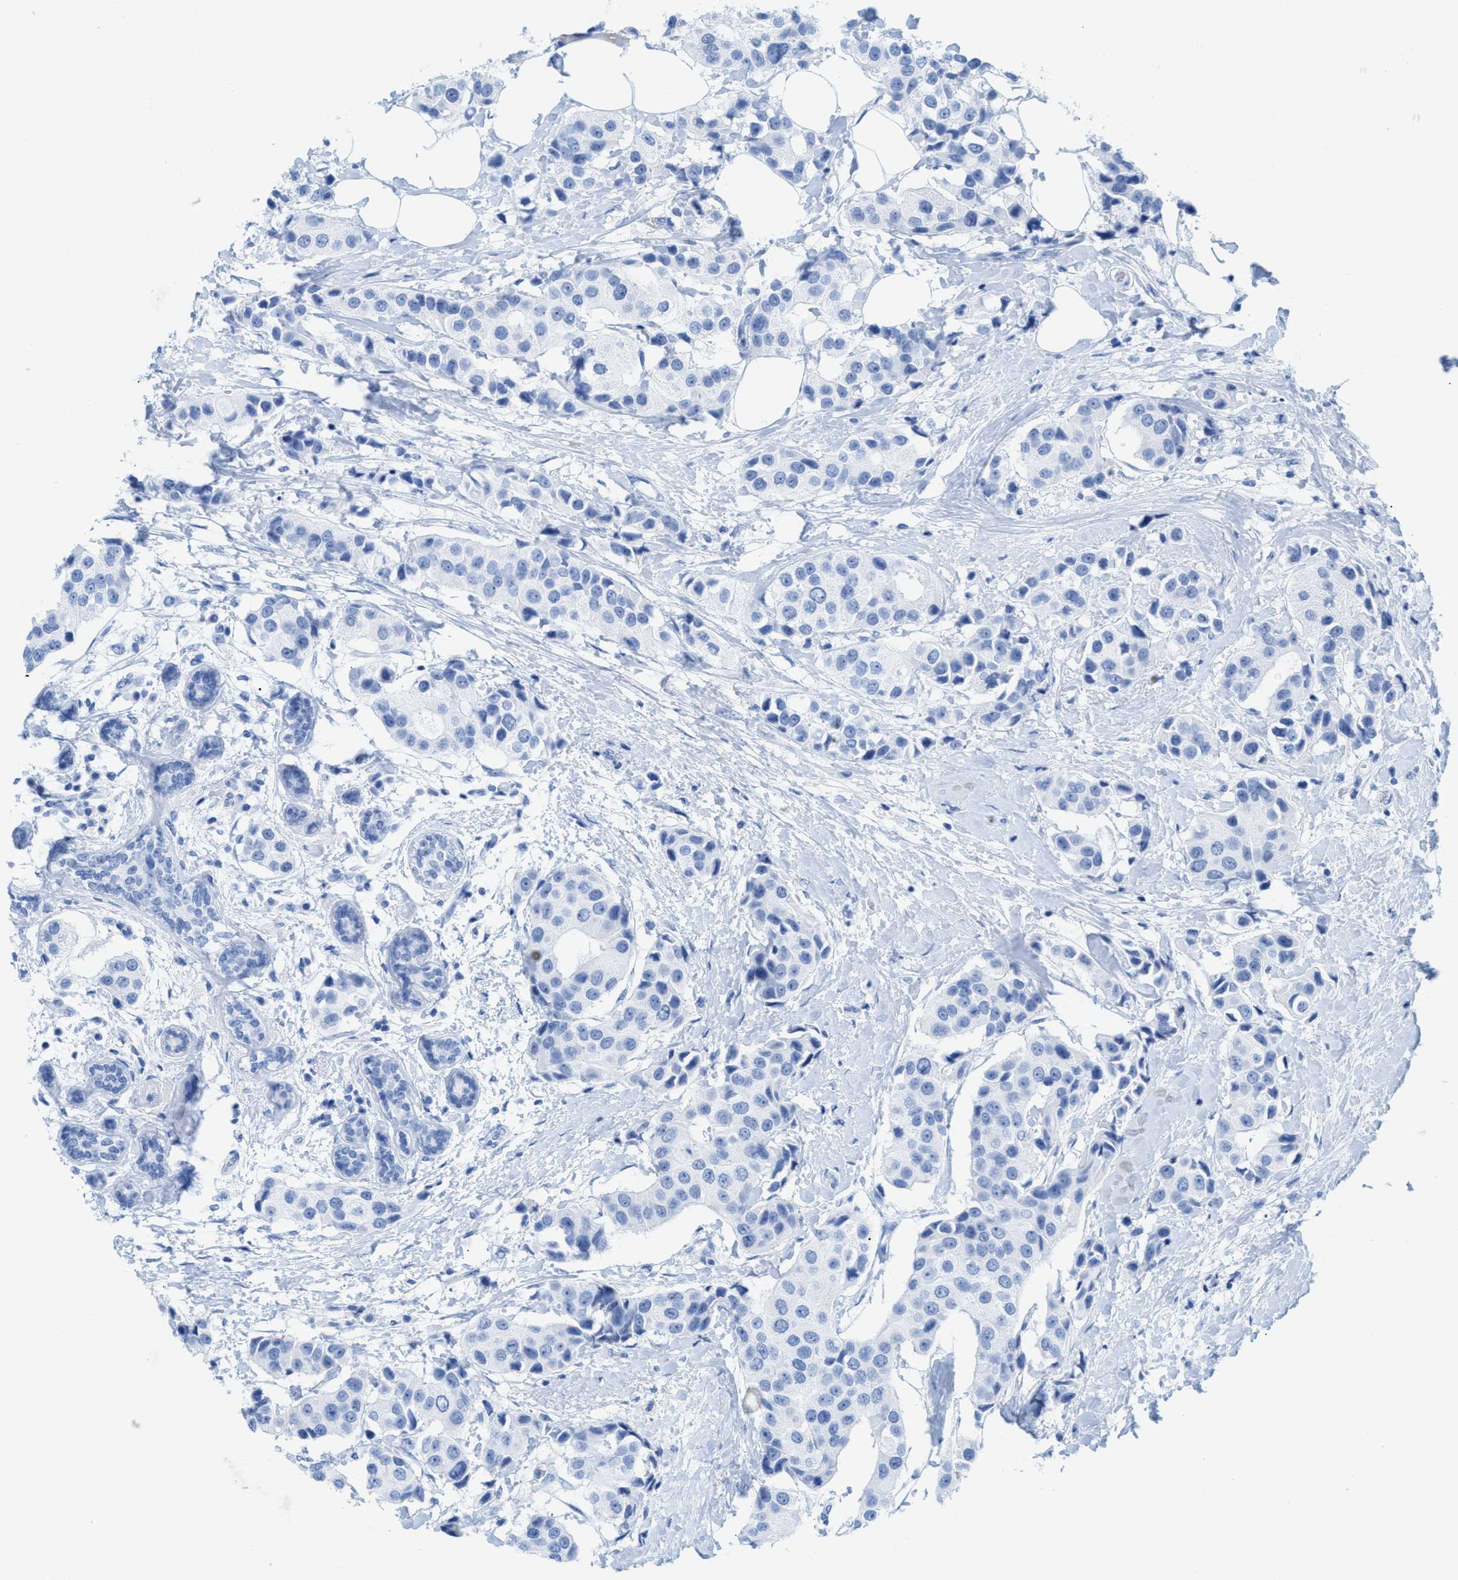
{"staining": {"intensity": "negative", "quantity": "none", "location": "none"}, "tissue": "breast cancer", "cell_type": "Tumor cells", "image_type": "cancer", "snomed": [{"axis": "morphology", "description": "Normal tissue, NOS"}, {"axis": "morphology", "description": "Duct carcinoma"}, {"axis": "topography", "description": "Breast"}], "caption": "The immunohistochemistry (IHC) photomicrograph has no significant expression in tumor cells of invasive ductal carcinoma (breast) tissue.", "gene": "ANKFN1", "patient": {"sex": "female", "age": 39}}